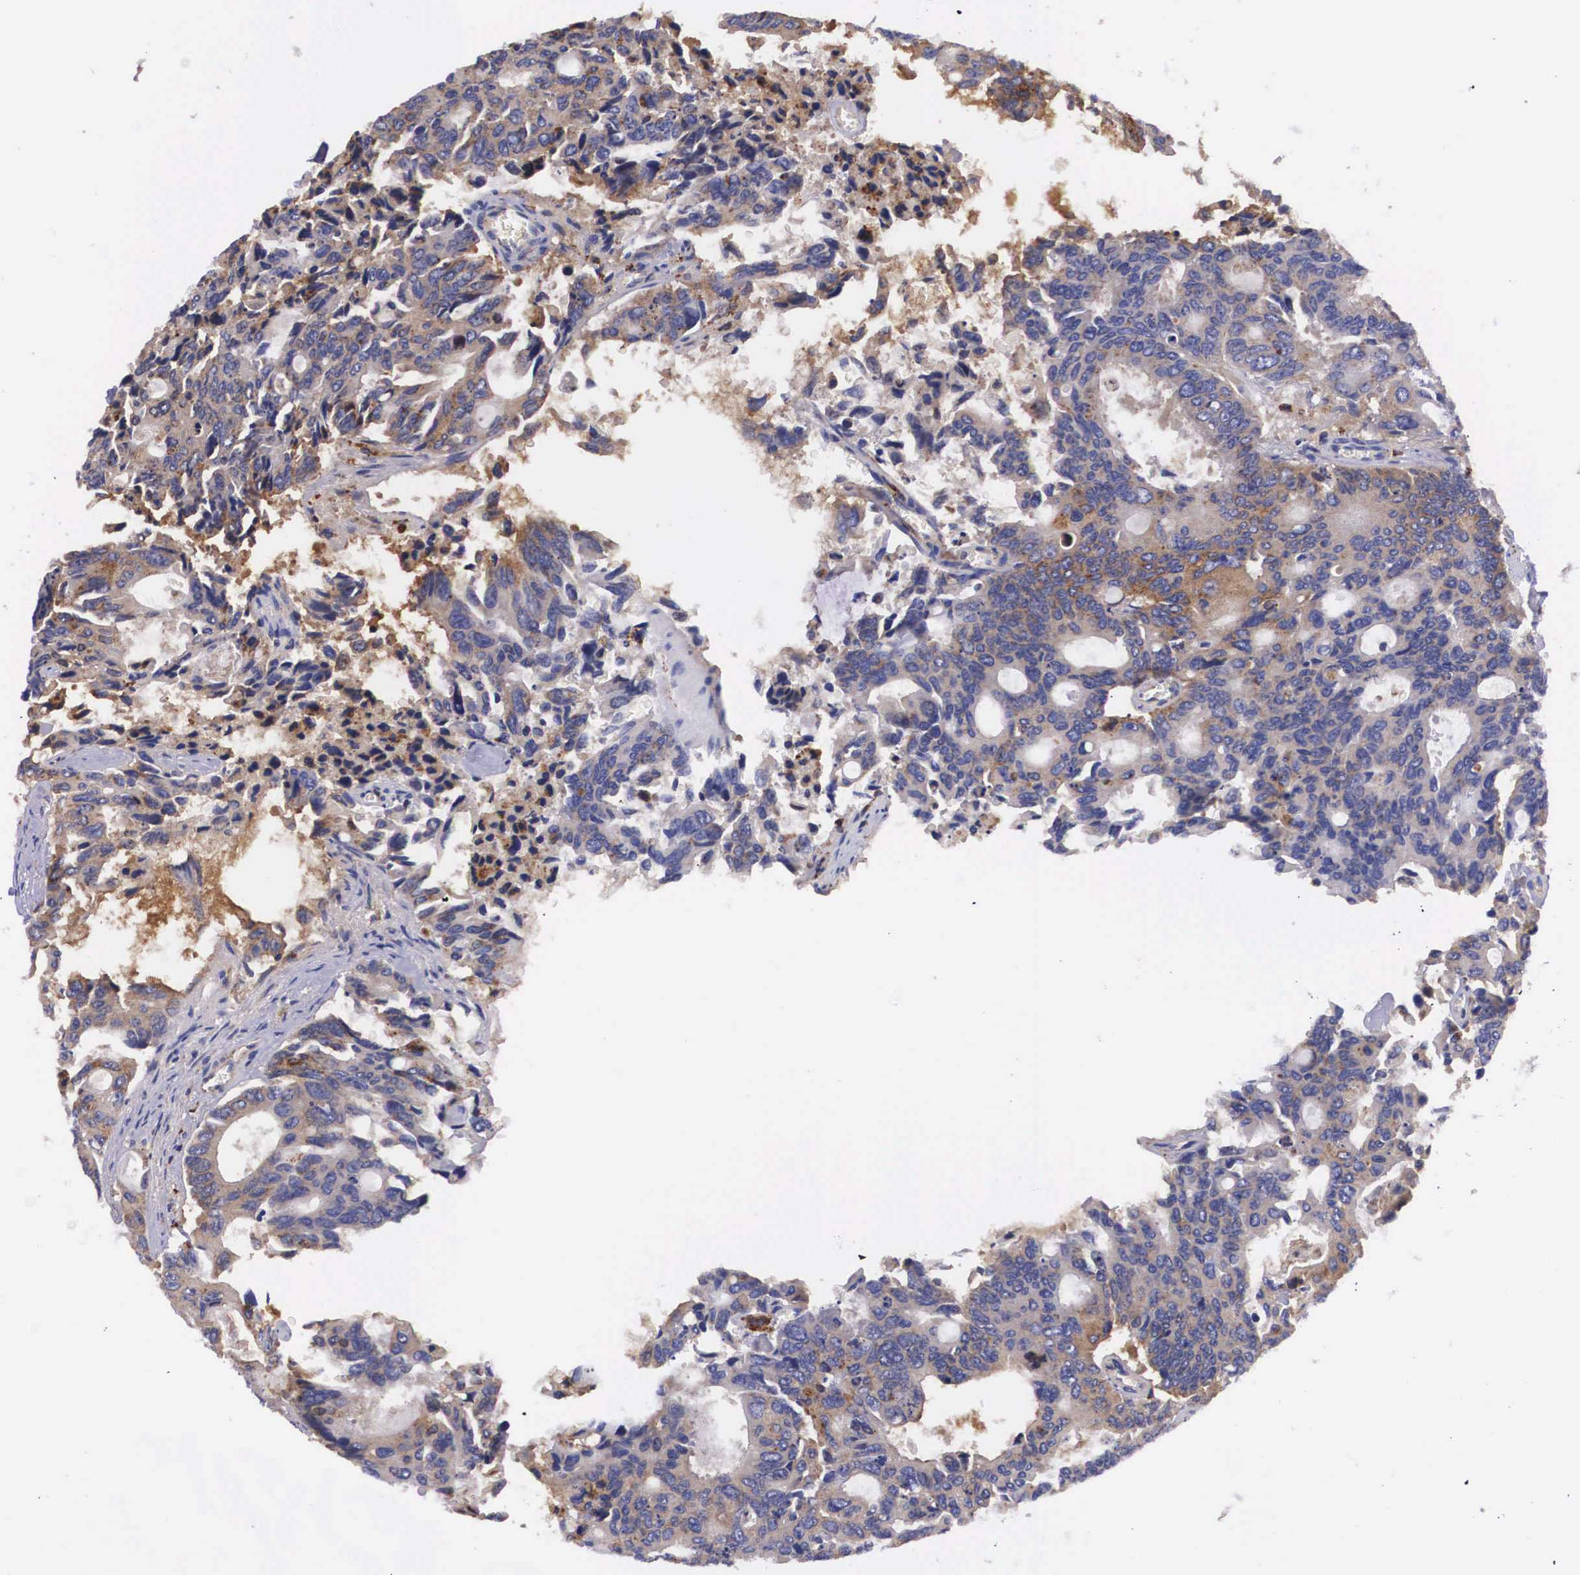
{"staining": {"intensity": "weak", "quantity": "25%-75%", "location": "cytoplasmic/membranous"}, "tissue": "colorectal cancer", "cell_type": "Tumor cells", "image_type": "cancer", "snomed": [{"axis": "morphology", "description": "Adenocarcinoma, NOS"}, {"axis": "topography", "description": "Rectum"}], "caption": "A low amount of weak cytoplasmic/membranous positivity is identified in approximately 25%-75% of tumor cells in colorectal cancer tissue.", "gene": "NAGA", "patient": {"sex": "male", "age": 76}}